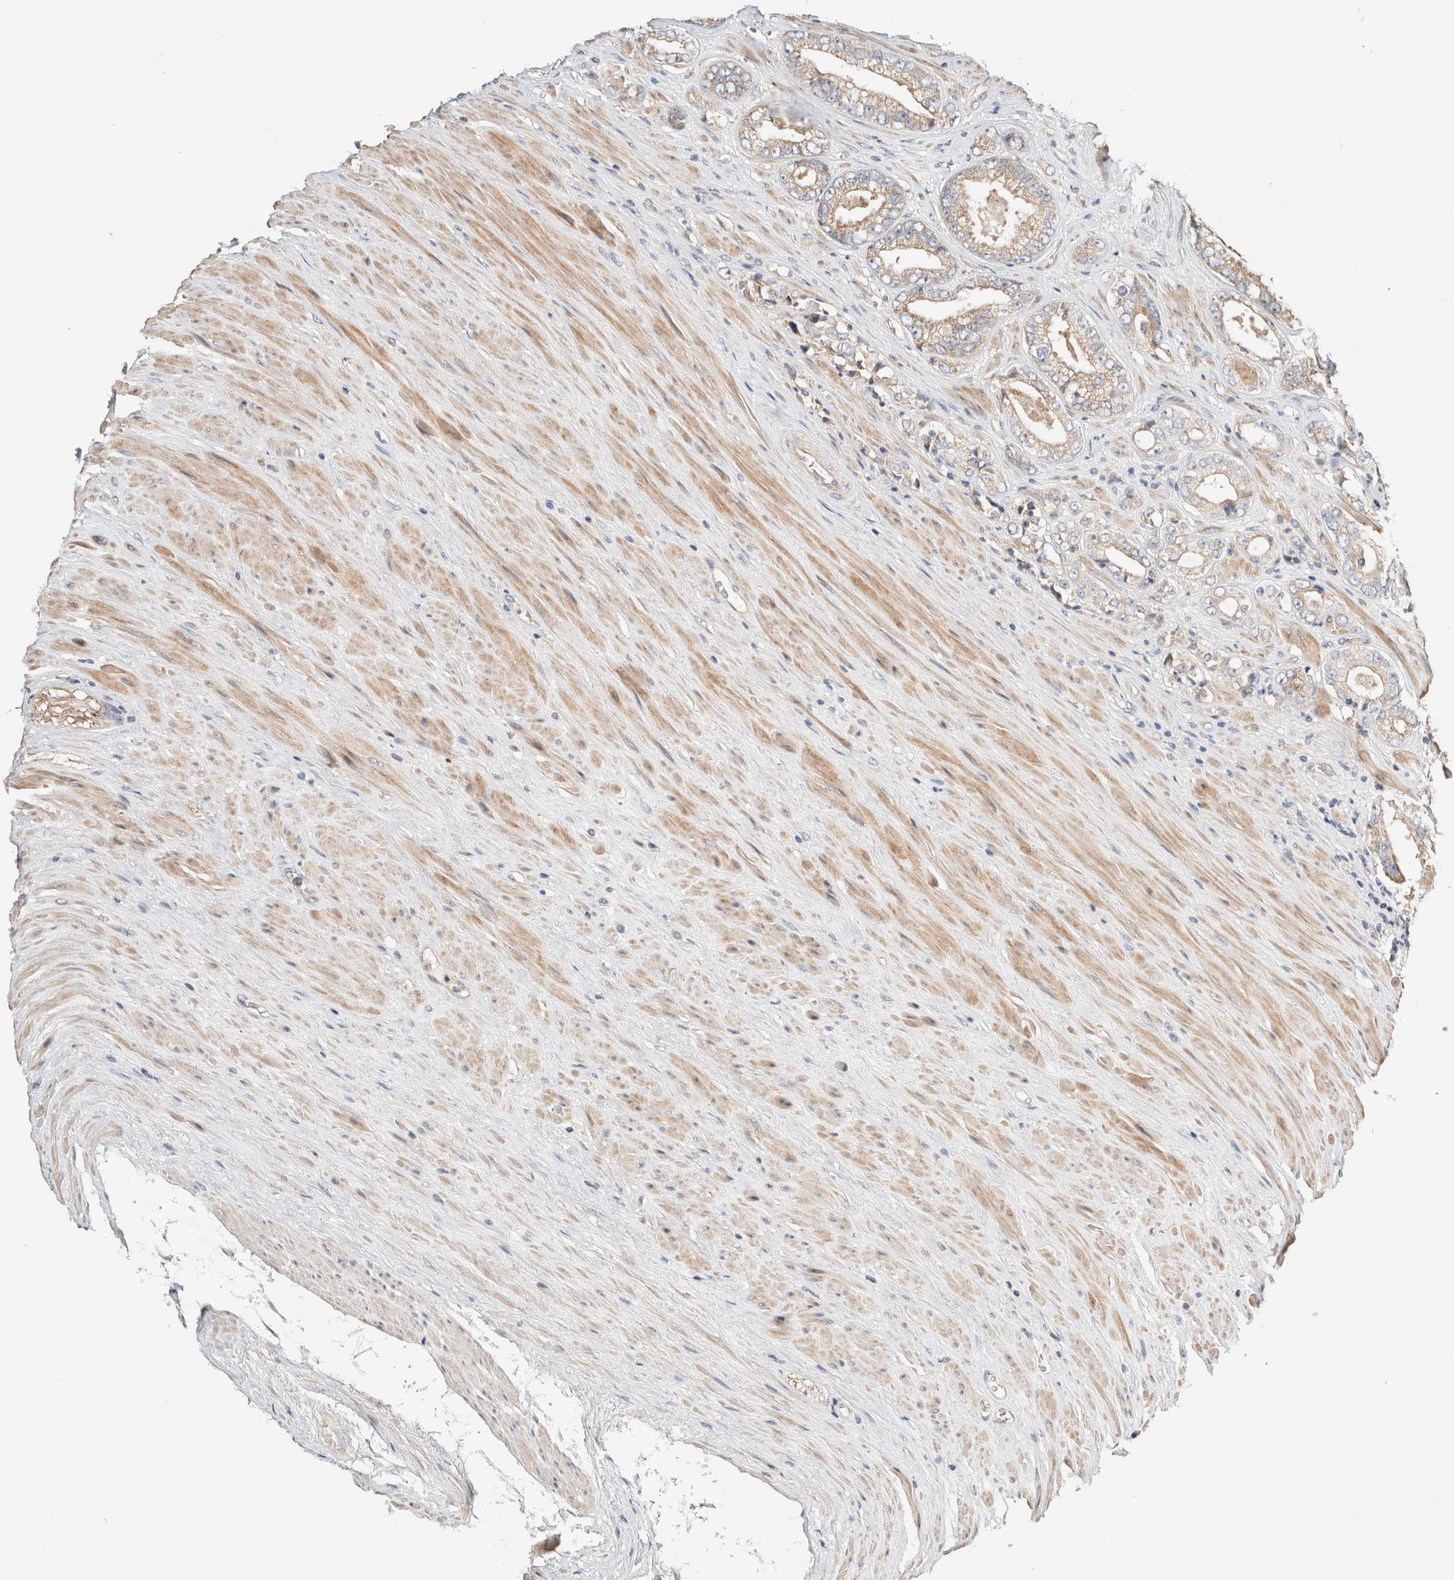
{"staining": {"intensity": "weak", "quantity": ">75%", "location": "cytoplasmic/membranous"}, "tissue": "prostate cancer", "cell_type": "Tumor cells", "image_type": "cancer", "snomed": [{"axis": "morphology", "description": "Adenocarcinoma, High grade"}, {"axis": "topography", "description": "Prostate"}], "caption": "DAB immunohistochemical staining of prostate high-grade adenocarcinoma shows weak cytoplasmic/membranous protein positivity in approximately >75% of tumor cells.", "gene": "B3GNTL1", "patient": {"sex": "male", "age": 61}}